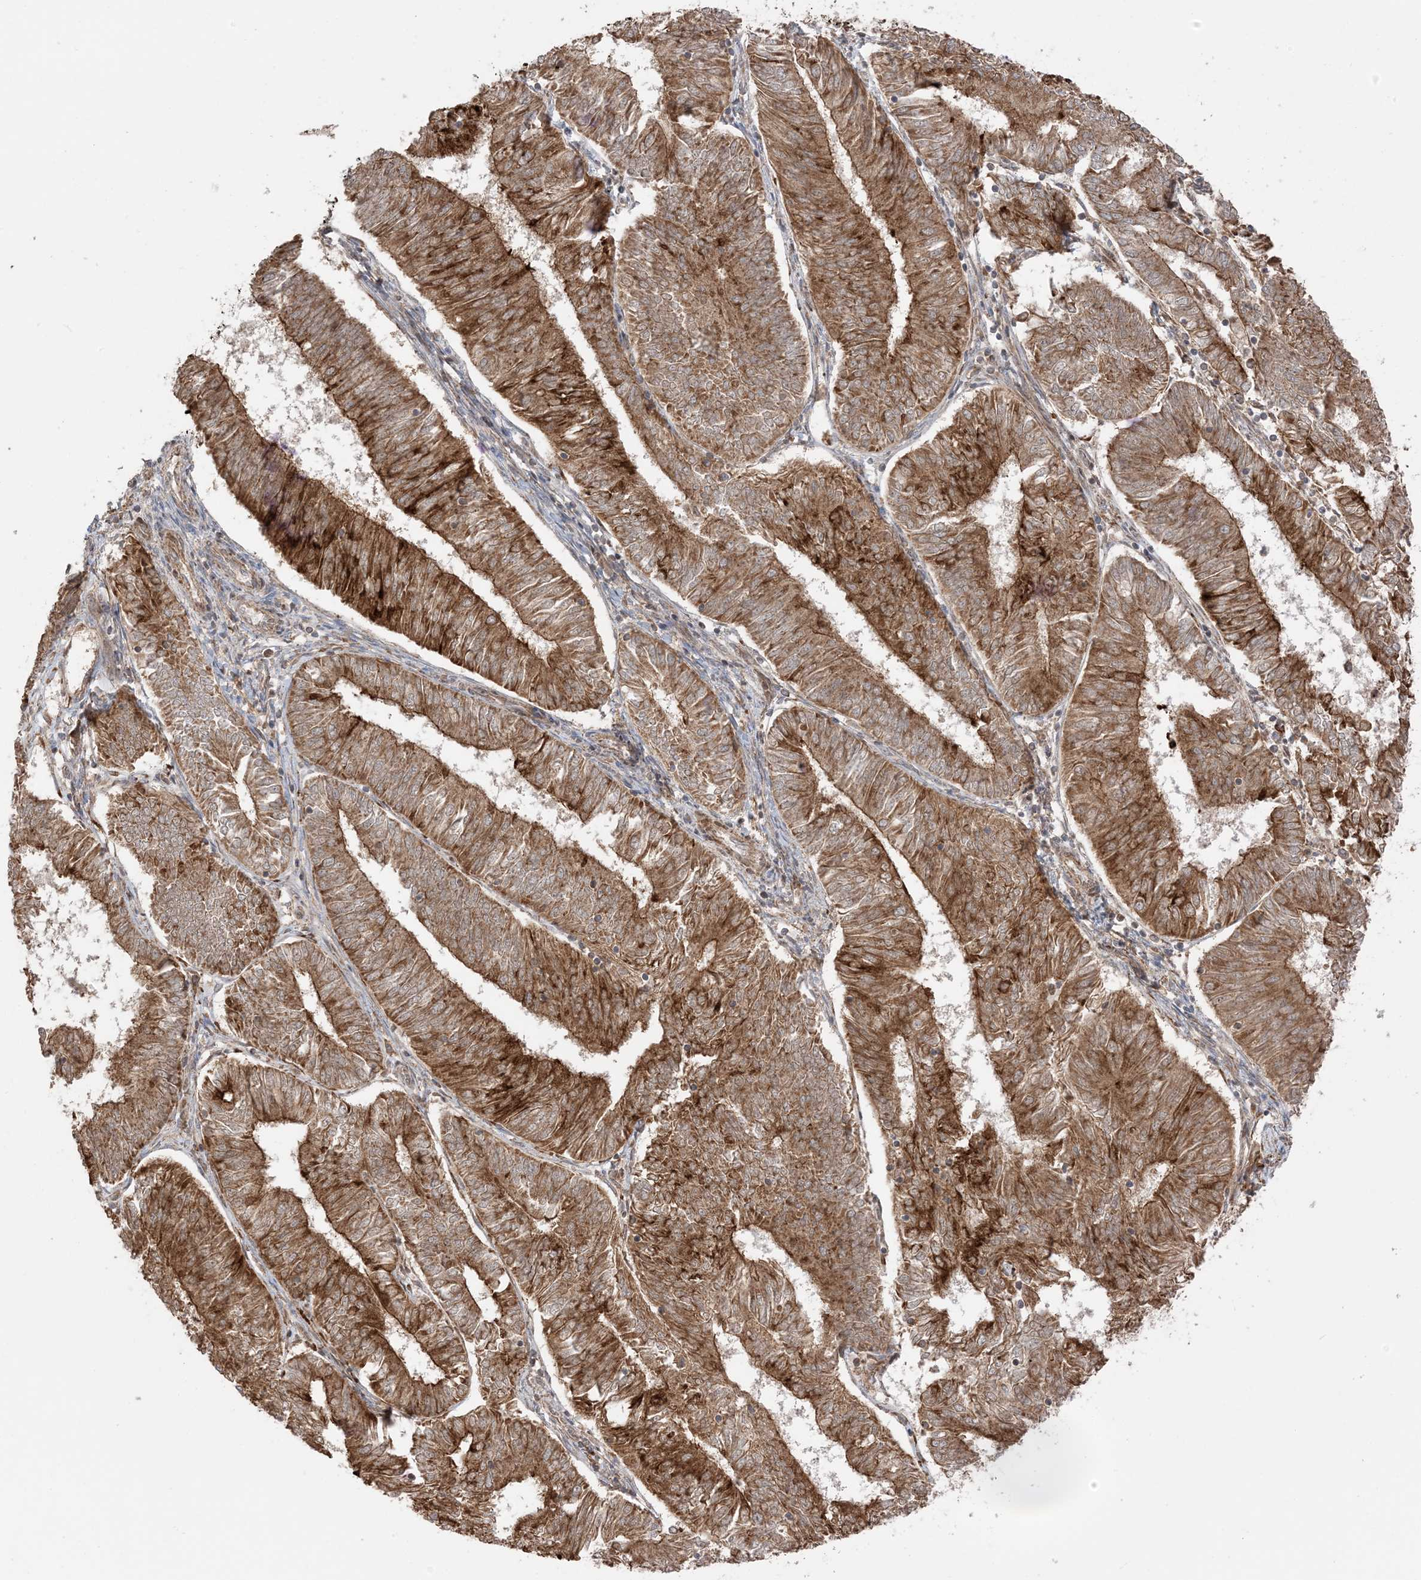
{"staining": {"intensity": "strong", "quantity": ">75%", "location": "cytoplasmic/membranous"}, "tissue": "endometrial cancer", "cell_type": "Tumor cells", "image_type": "cancer", "snomed": [{"axis": "morphology", "description": "Adenocarcinoma, NOS"}, {"axis": "topography", "description": "Endometrium"}], "caption": "Adenocarcinoma (endometrial) was stained to show a protein in brown. There is high levels of strong cytoplasmic/membranous positivity in approximately >75% of tumor cells. The staining was performed using DAB (3,3'-diaminobenzidine) to visualize the protein expression in brown, while the nuclei were stained in blue with hematoxylin (Magnification: 20x).", "gene": "N4BP3", "patient": {"sex": "female", "age": 58}}